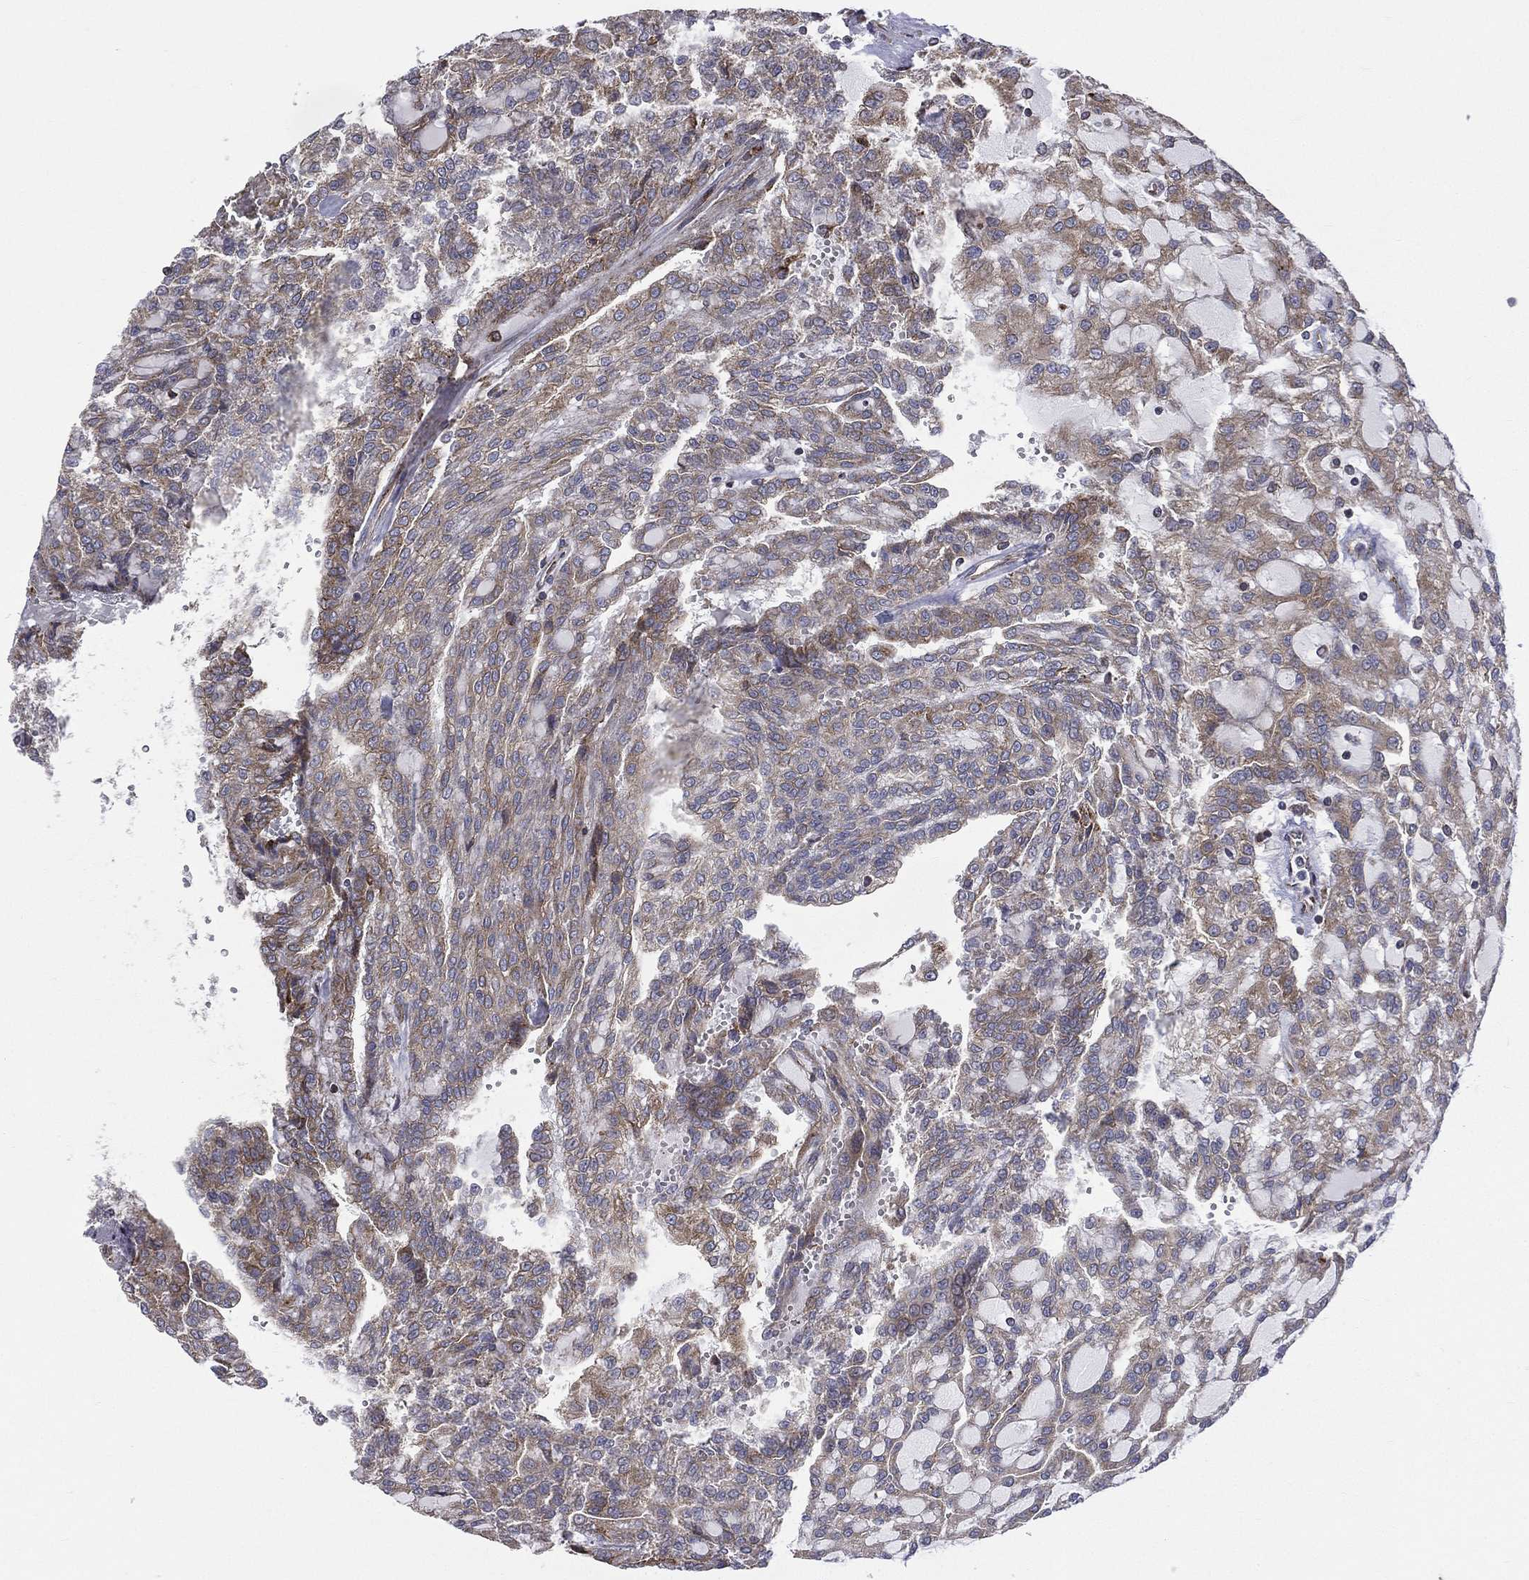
{"staining": {"intensity": "moderate", "quantity": ">75%", "location": "cytoplasmic/membranous"}, "tissue": "renal cancer", "cell_type": "Tumor cells", "image_type": "cancer", "snomed": [{"axis": "morphology", "description": "Adenocarcinoma, NOS"}, {"axis": "topography", "description": "Kidney"}], "caption": "IHC (DAB) staining of human renal adenocarcinoma exhibits moderate cytoplasmic/membranous protein expression in approximately >75% of tumor cells. (brown staining indicates protein expression, while blue staining denotes nuclei).", "gene": "C20orf96", "patient": {"sex": "male", "age": 63}}